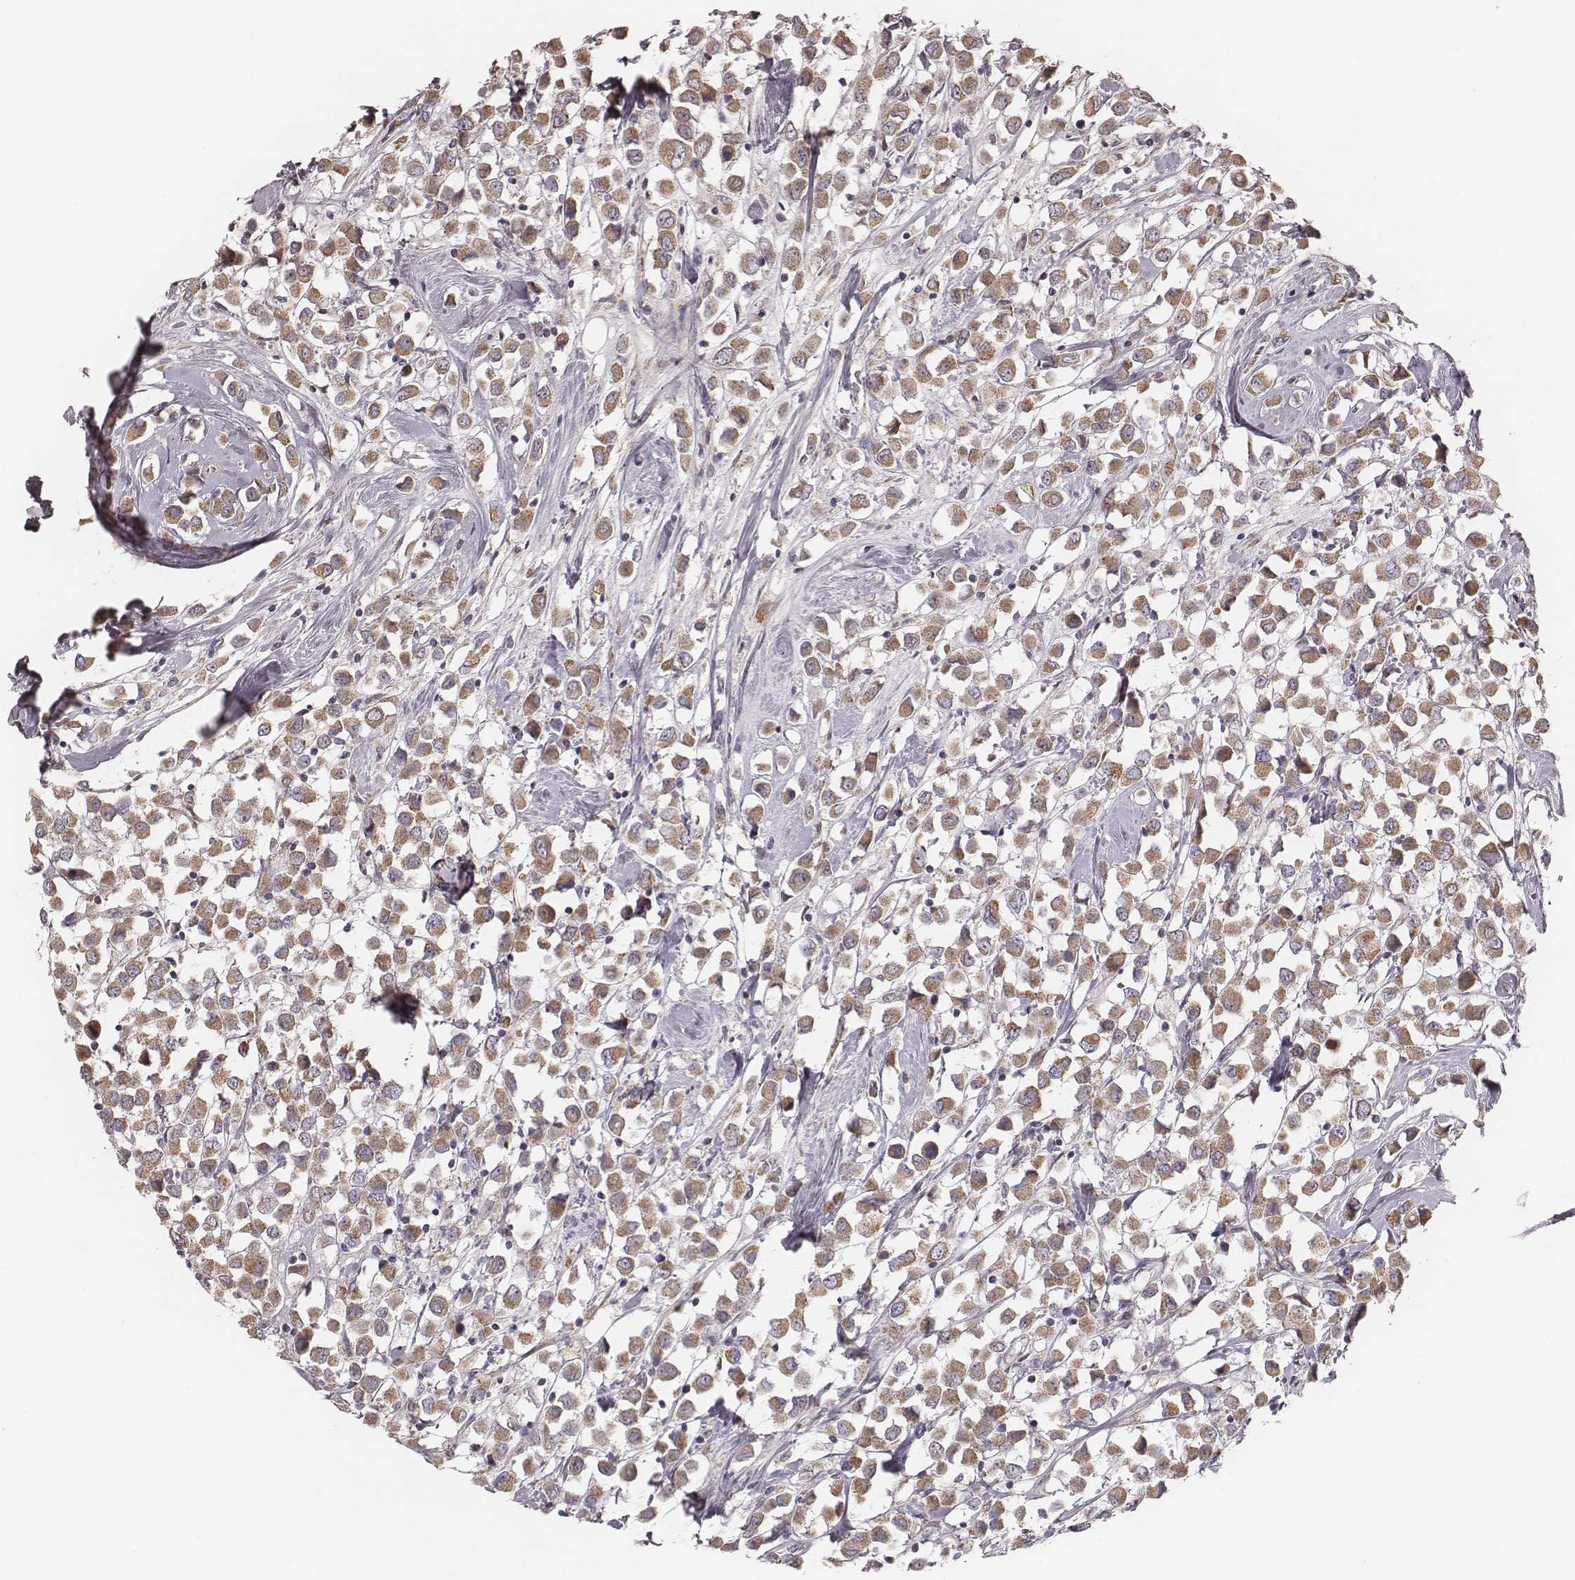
{"staining": {"intensity": "moderate", "quantity": ">75%", "location": "cytoplasmic/membranous"}, "tissue": "breast cancer", "cell_type": "Tumor cells", "image_type": "cancer", "snomed": [{"axis": "morphology", "description": "Duct carcinoma"}, {"axis": "topography", "description": "Breast"}], "caption": "Human breast invasive ductal carcinoma stained with a brown dye shows moderate cytoplasmic/membranous positive expression in about >75% of tumor cells.", "gene": "MRPS27", "patient": {"sex": "female", "age": 61}}